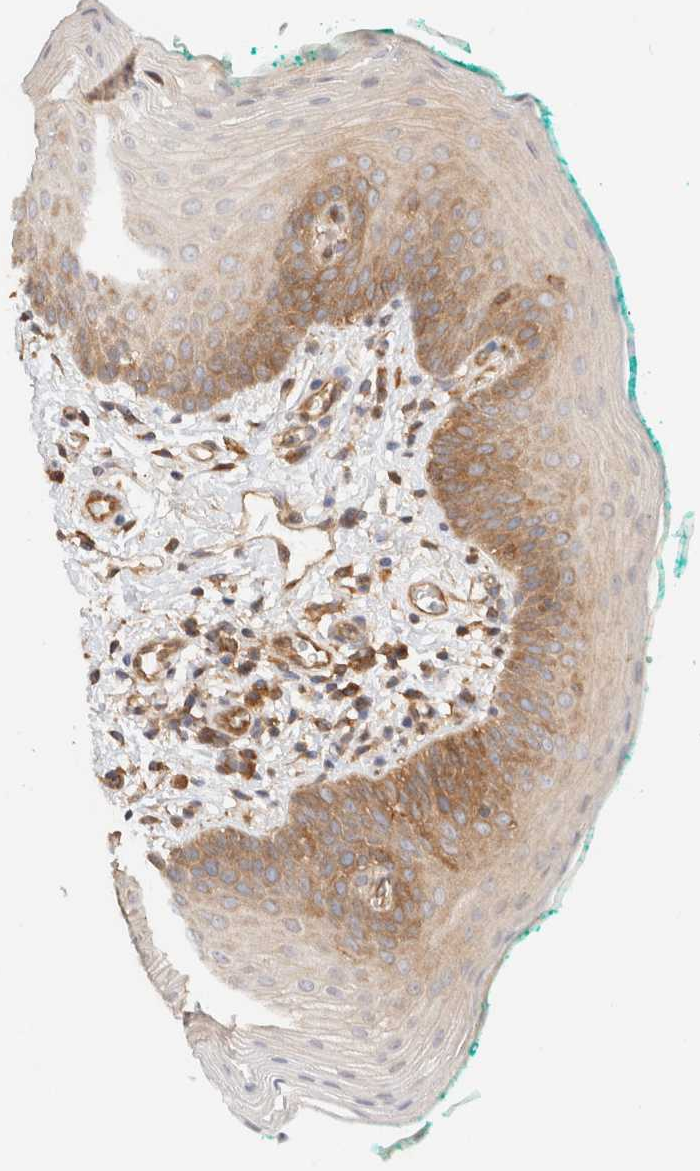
{"staining": {"intensity": "moderate", "quantity": "25%-75%", "location": "cytoplasmic/membranous"}, "tissue": "oral mucosa", "cell_type": "Squamous epithelial cells", "image_type": "normal", "snomed": [{"axis": "morphology", "description": "Normal tissue, NOS"}, {"axis": "topography", "description": "Oral tissue"}], "caption": "Brown immunohistochemical staining in normal human oral mucosa exhibits moderate cytoplasmic/membranous staining in approximately 25%-75% of squamous epithelial cells.", "gene": "RABEP1", "patient": {"sex": "male", "age": 58}}